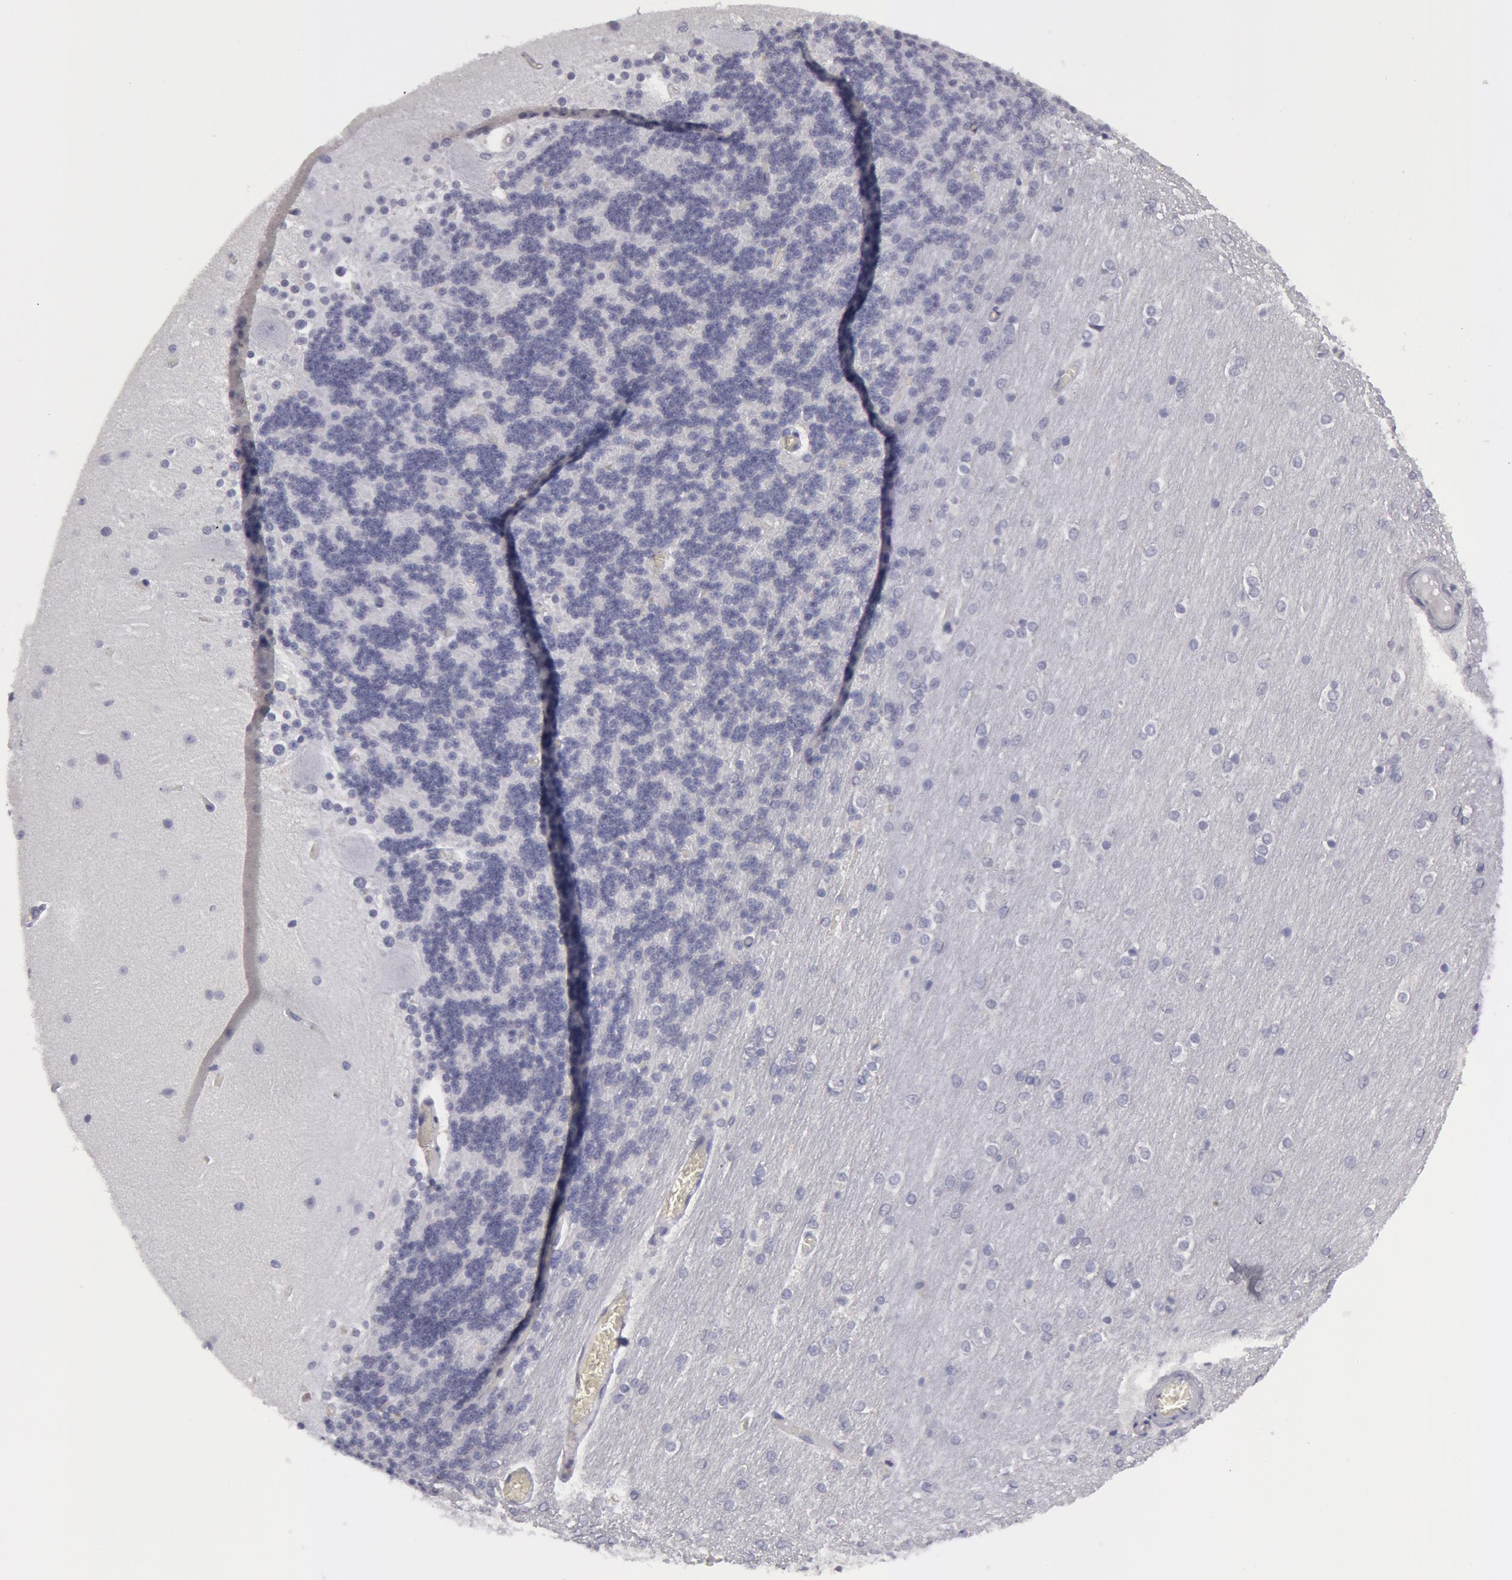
{"staining": {"intensity": "negative", "quantity": "none", "location": "none"}, "tissue": "cerebellum", "cell_type": "Cells in granular layer", "image_type": "normal", "snomed": [{"axis": "morphology", "description": "Normal tissue, NOS"}, {"axis": "topography", "description": "Cerebellum"}], "caption": "High magnification brightfield microscopy of benign cerebellum stained with DAB (brown) and counterstained with hematoxylin (blue): cells in granular layer show no significant staining. (Brightfield microscopy of DAB (3,3'-diaminobenzidine) IHC at high magnification).", "gene": "SMC1B", "patient": {"sex": "female", "age": 54}}